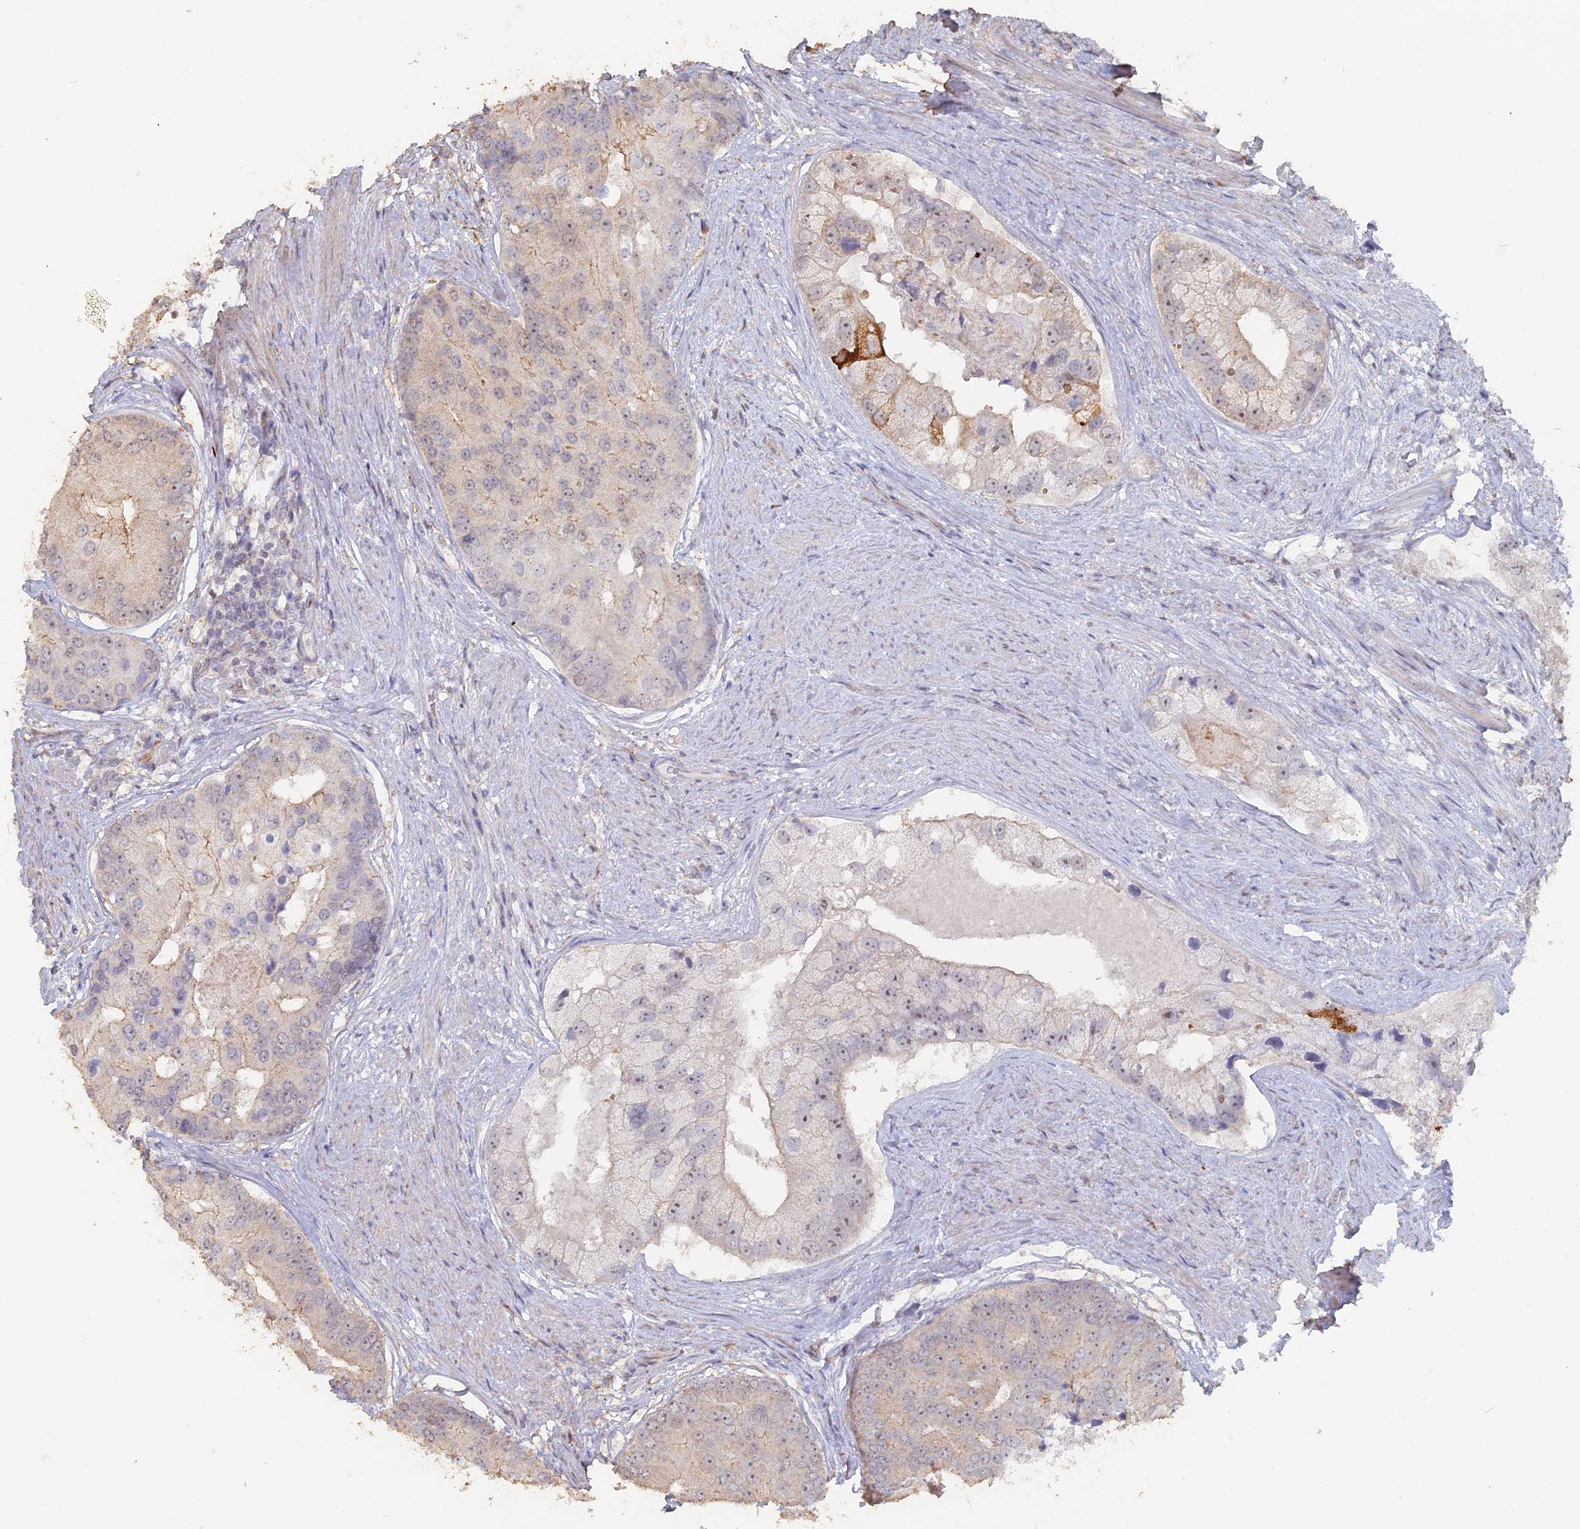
{"staining": {"intensity": "moderate", "quantity": "<25%", "location": "cytoplasmic/membranous,nuclear"}, "tissue": "prostate cancer", "cell_type": "Tumor cells", "image_type": "cancer", "snomed": [{"axis": "morphology", "description": "Adenocarcinoma, High grade"}, {"axis": "topography", "description": "Prostate"}], "caption": "Tumor cells reveal low levels of moderate cytoplasmic/membranous and nuclear staining in approximately <25% of cells in high-grade adenocarcinoma (prostate). The protein is stained brown, and the nuclei are stained in blue (DAB (3,3'-diaminobenzidine) IHC with brightfield microscopy, high magnification).", "gene": "SEMG2", "patient": {"sex": "male", "age": 62}}